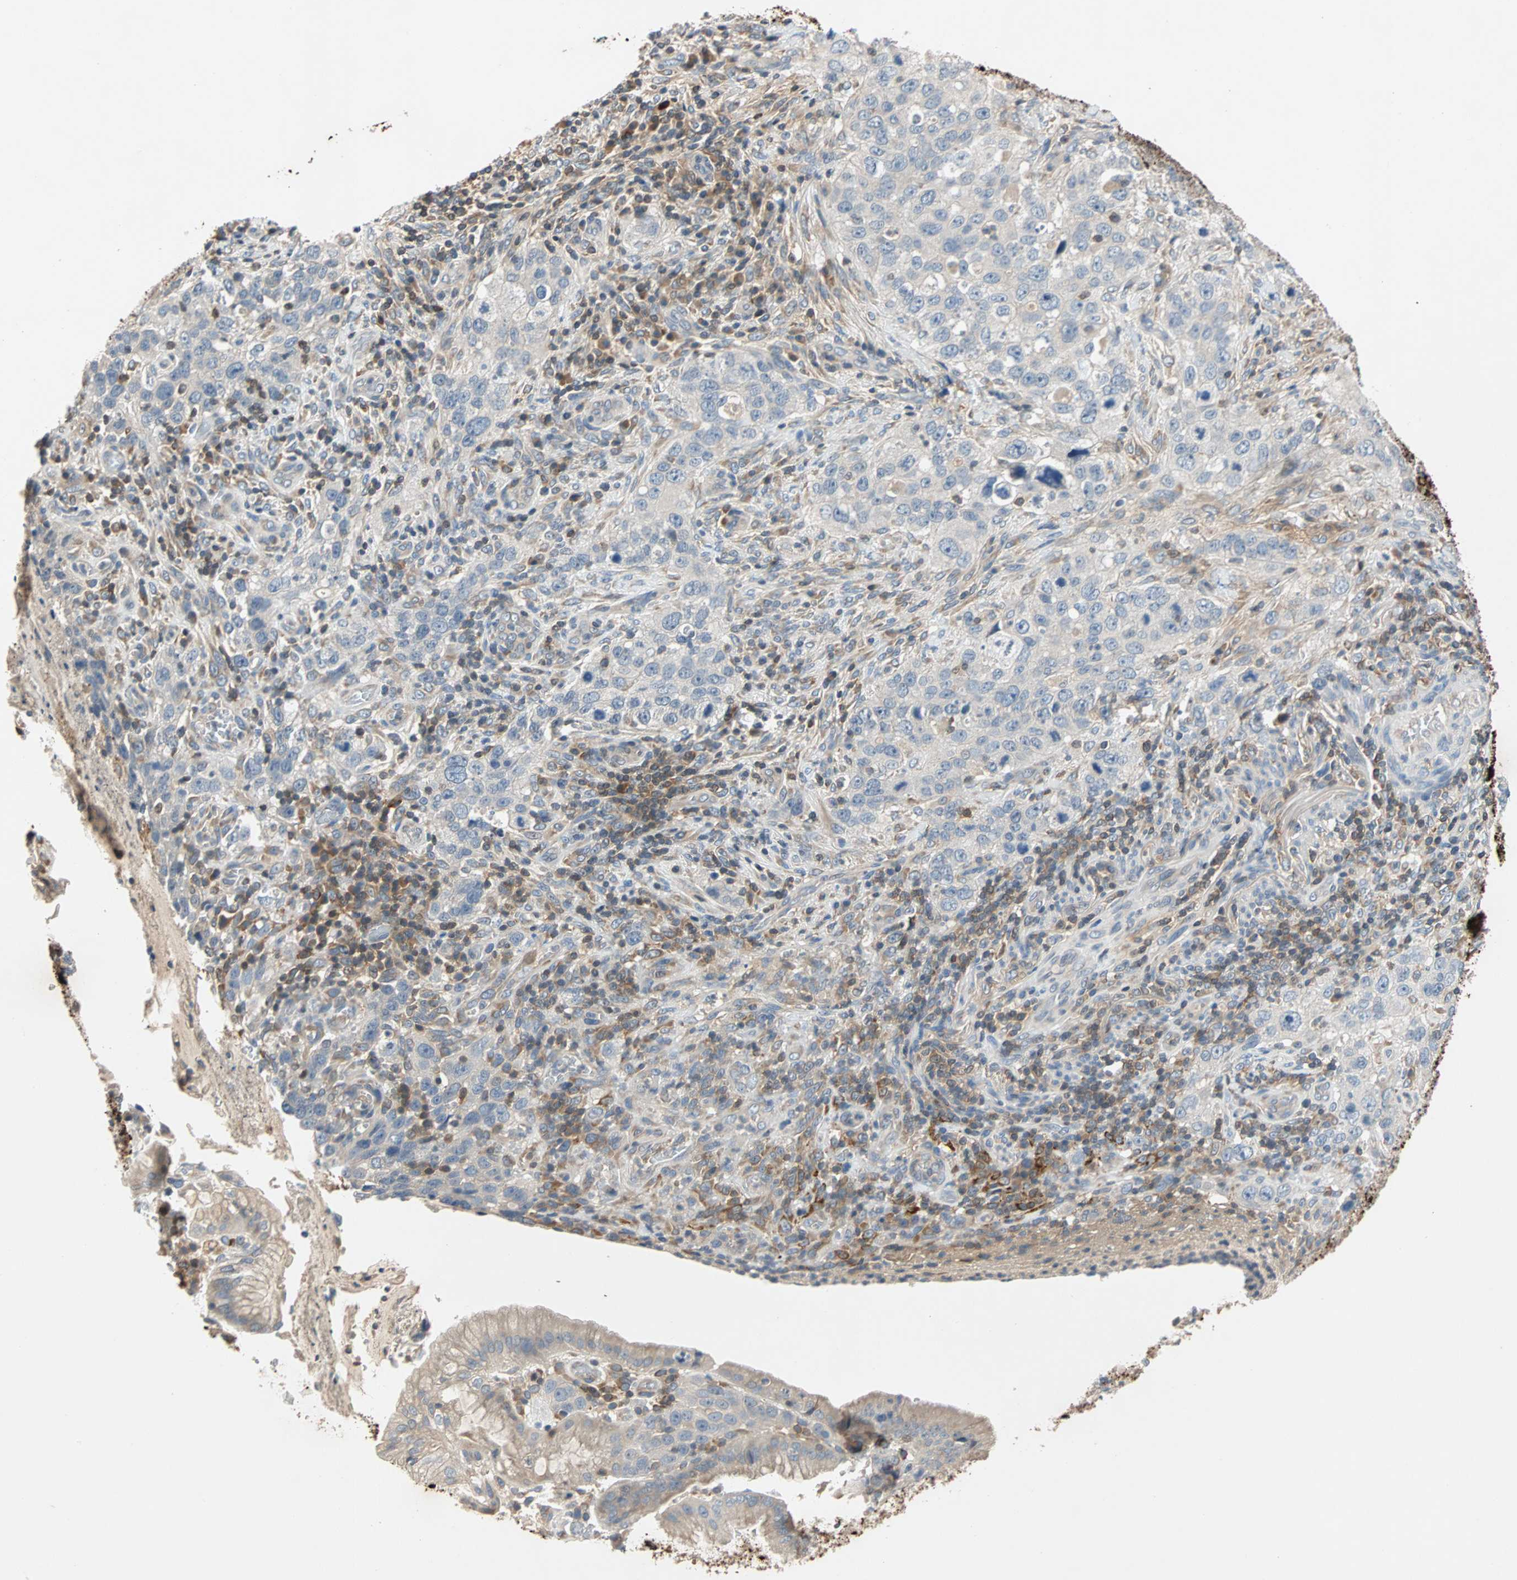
{"staining": {"intensity": "negative", "quantity": "none", "location": "none"}, "tissue": "stomach cancer", "cell_type": "Tumor cells", "image_type": "cancer", "snomed": [{"axis": "morphology", "description": "Normal tissue, NOS"}, {"axis": "morphology", "description": "Adenocarcinoma, NOS"}, {"axis": "topography", "description": "Stomach"}], "caption": "Adenocarcinoma (stomach) was stained to show a protein in brown. There is no significant positivity in tumor cells.", "gene": "MAP4K1", "patient": {"sex": "male", "age": 48}}